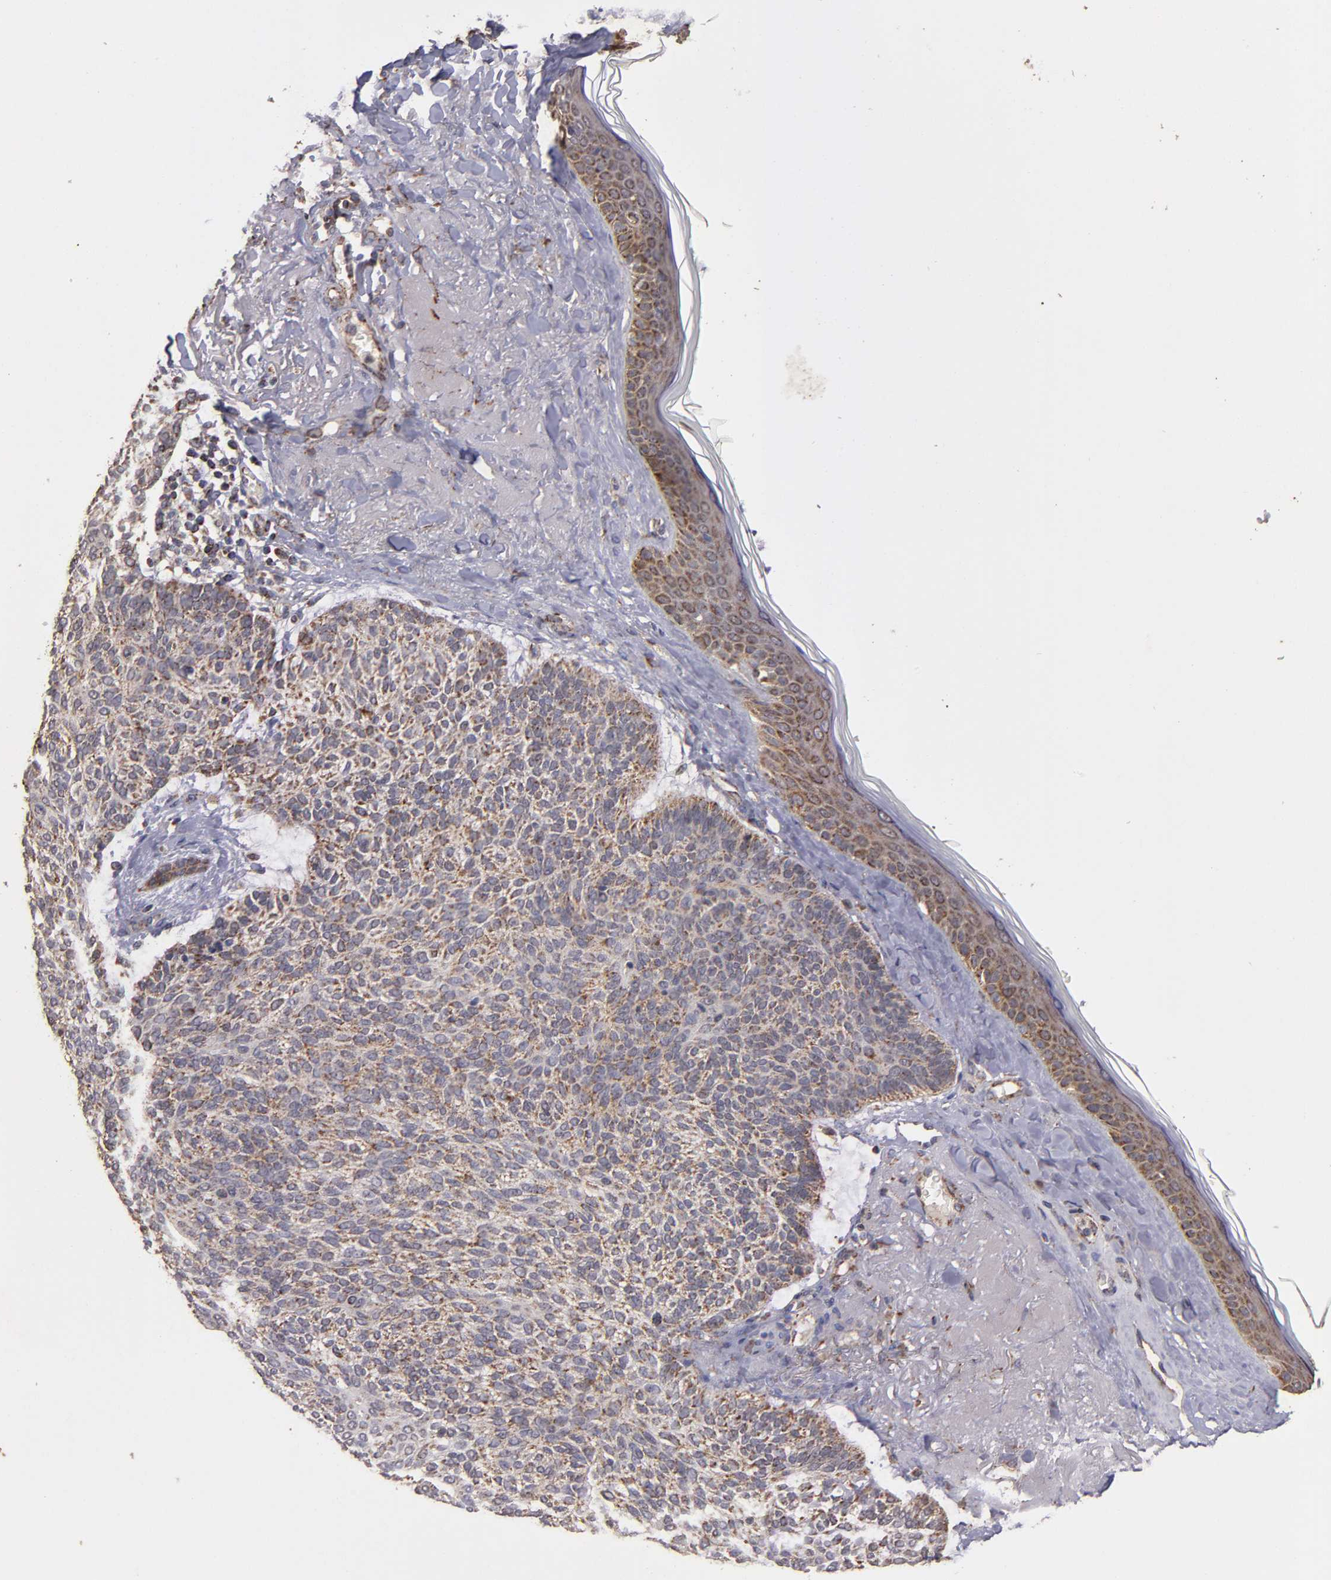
{"staining": {"intensity": "weak", "quantity": ">75%", "location": "cytoplasmic/membranous"}, "tissue": "skin cancer", "cell_type": "Tumor cells", "image_type": "cancer", "snomed": [{"axis": "morphology", "description": "Normal tissue, NOS"}, {"axis": "morphology", "description": "Basal cell carcinoma"}, {"axis": "topography", "description": "Skin"}], "caption": "Tumor cells demonstrate low levels of weak cytoplasmic/membranous staining in about >75% of cells in skin basal cell carcinoma.", "gene": "TIMM9", "patient": {"sex": "female", "age": 70}}